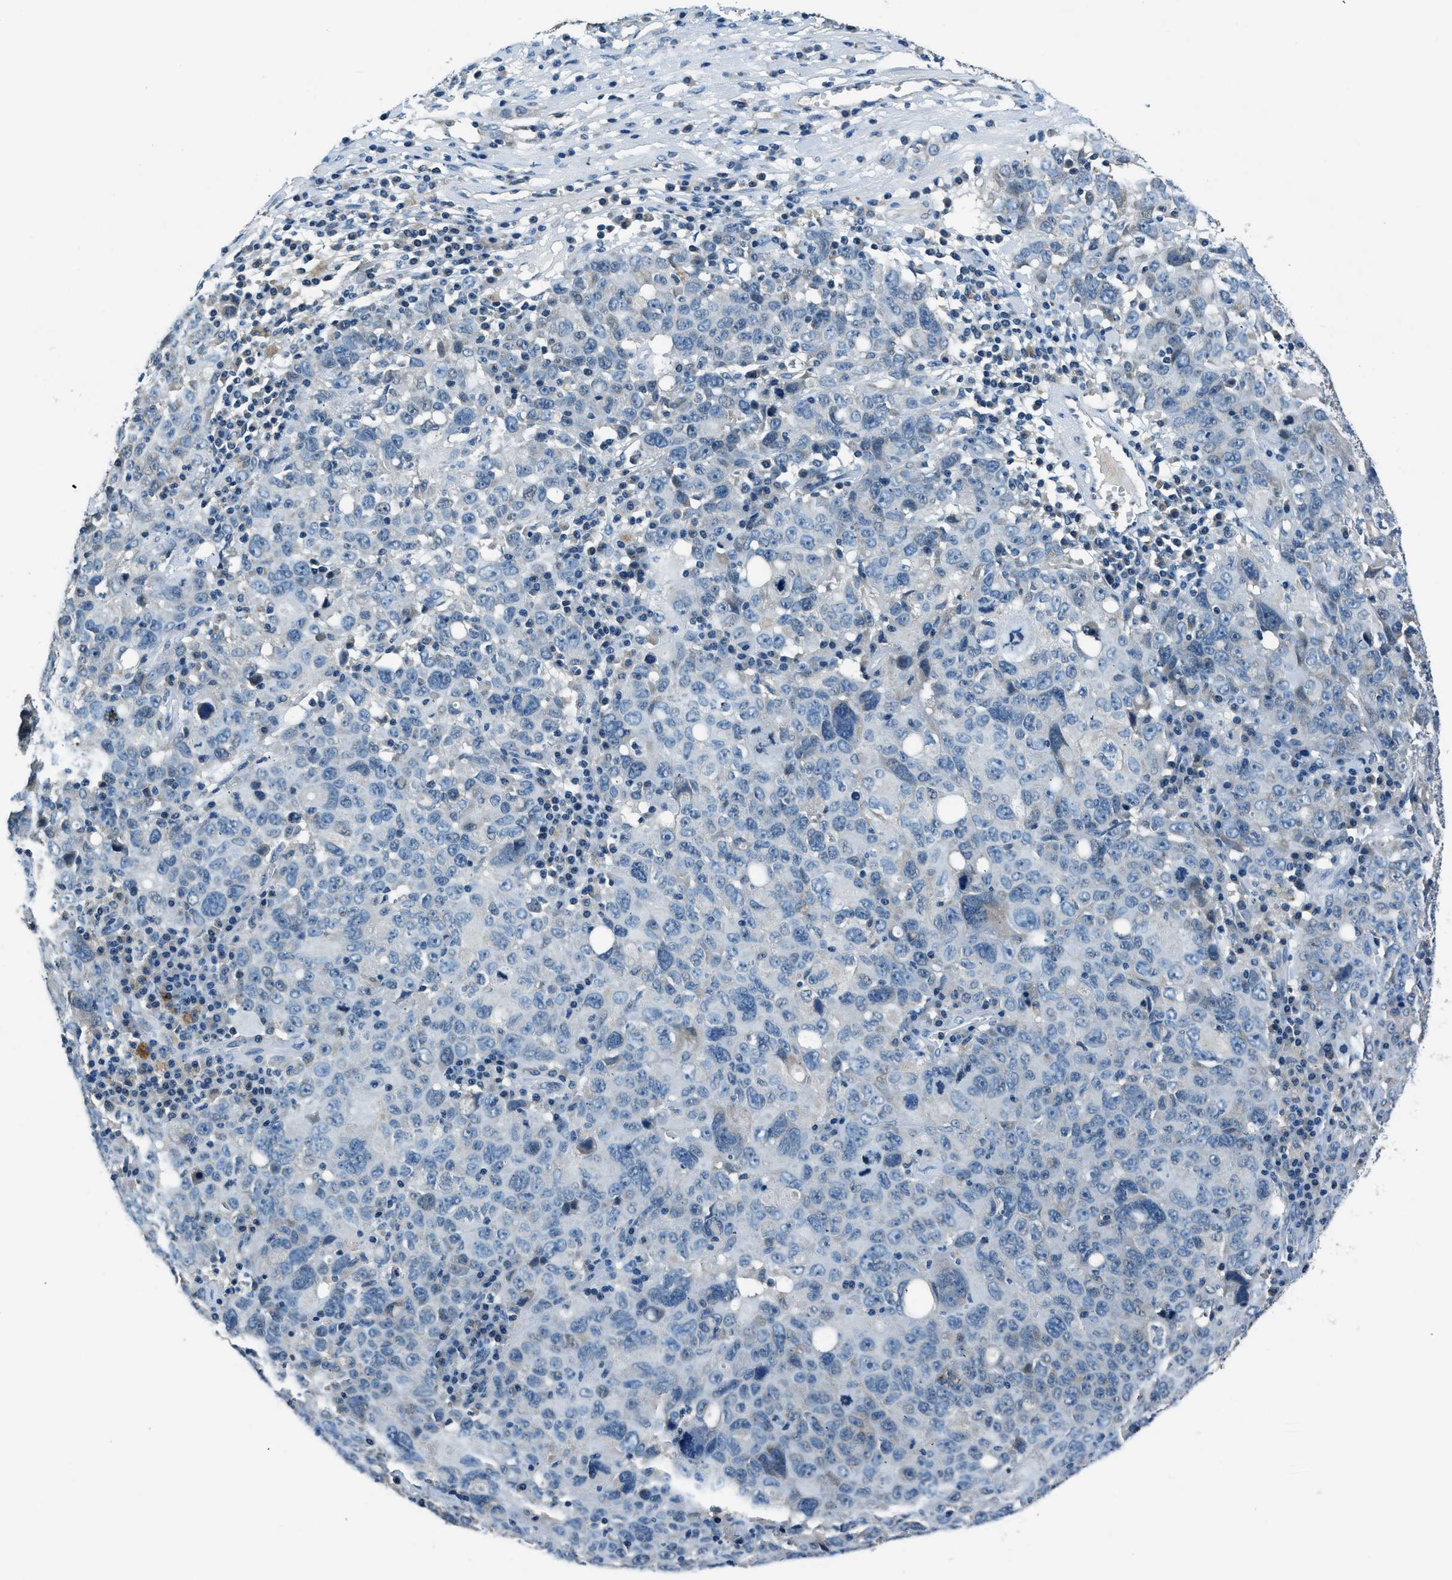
{"staining": {"intensity": "negative", "quantity": "none", "location": "none"}, "tissue": "ovarian cancer", "cell_type": "Tumor cells", "image_type": "cancer", "snomed": [{"axis": "morphology", "description": "Carcinoma, endometroid"}, {"axis": "topography", "description": "Ovary"}], "caption": "Immunohistochemistry micrograph of neoplastic tissue: ovarian cancer stained with DAB (3,3'-diaminobenzidine) reveals no significant protein staining in tumor cells. (Stains: DAB immunohistochemistry with hematoxylin counter stain, Microscopy: brightfield microscopy at high magnification).", "gene": "NME8", "patient": {"sex": "female", "age": 62}}